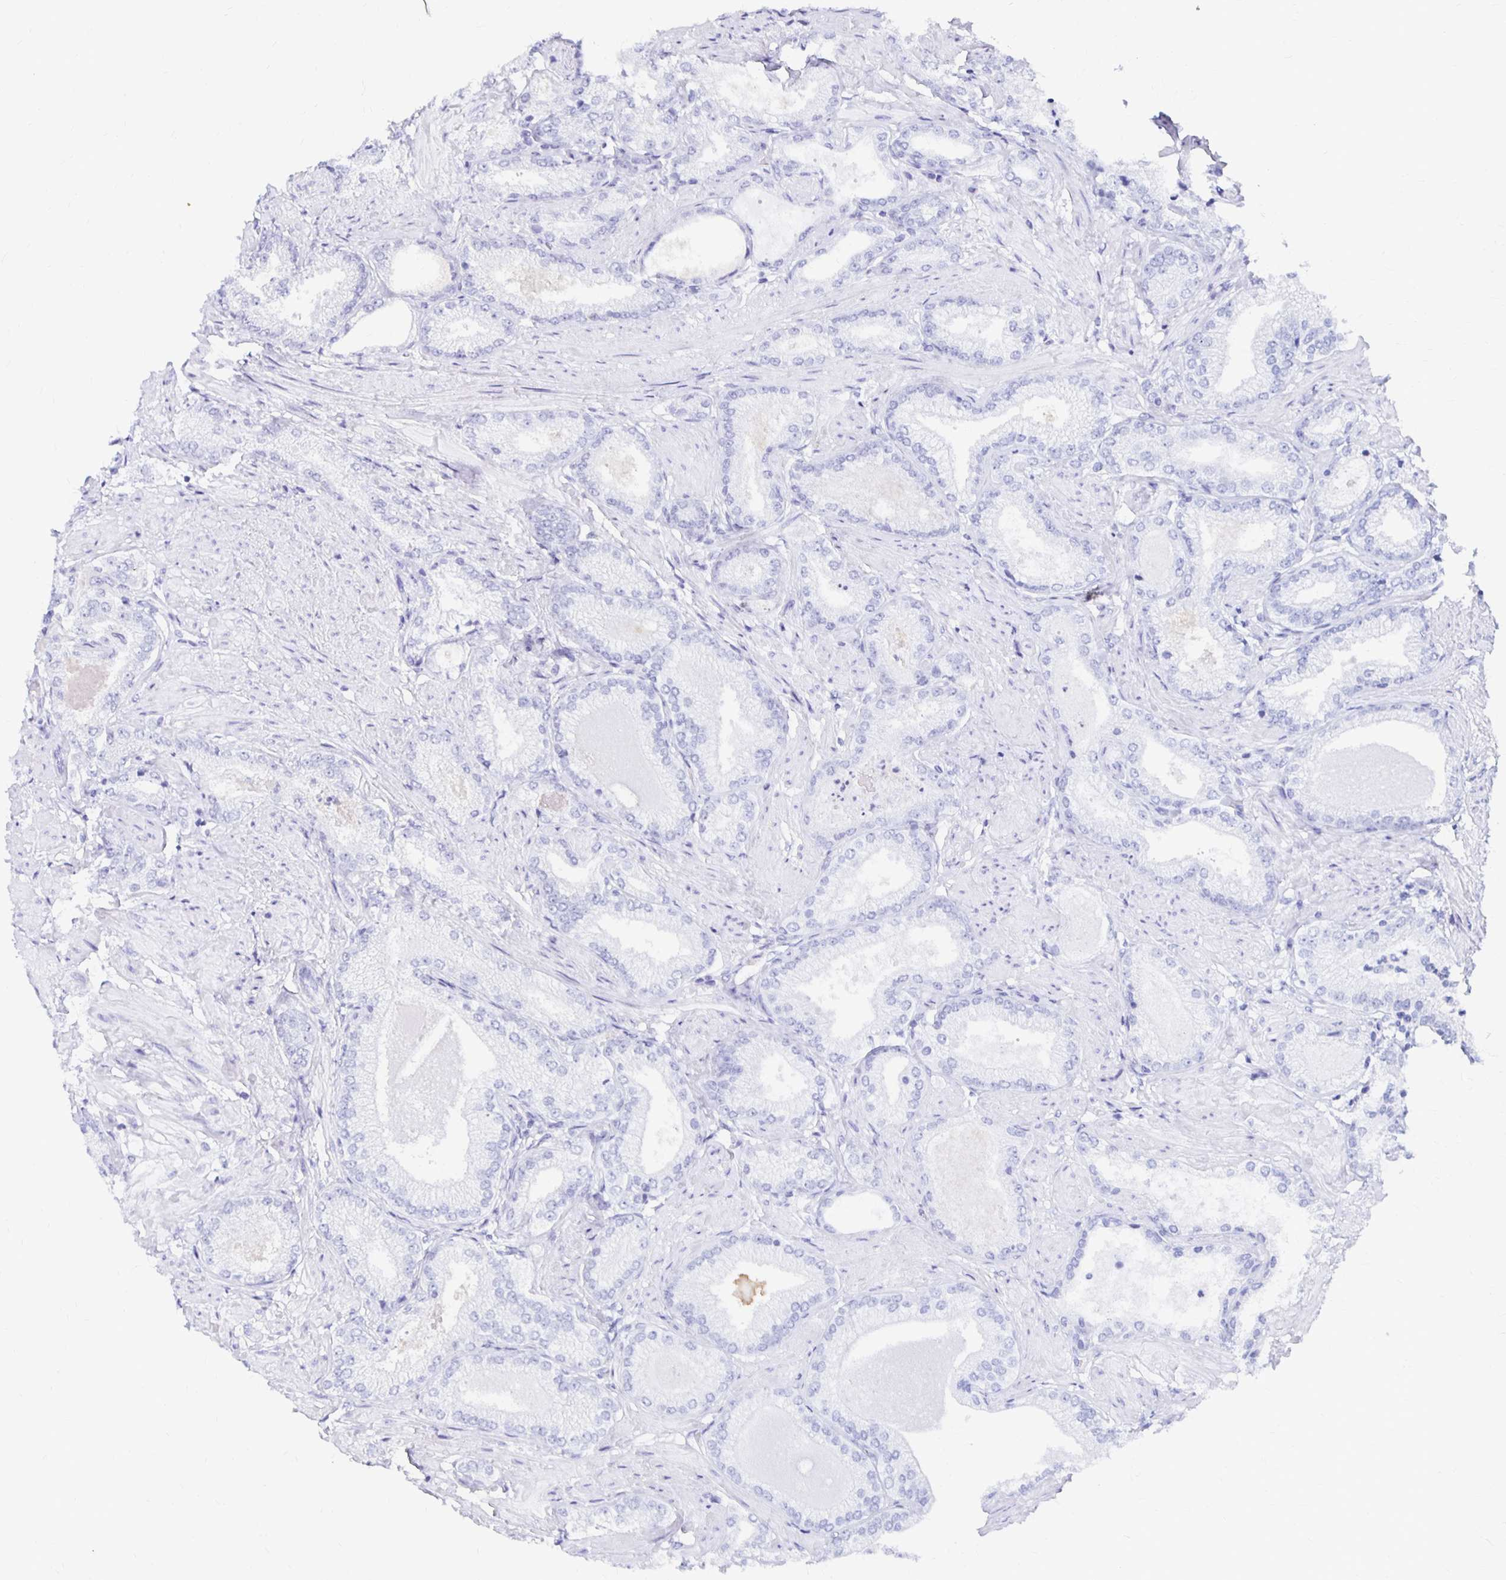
{"staining": {"intensity": "negative", "quantity": "none", "location": "none"}, "tissue": "prostate cancer", "cell_type": "Tumor cells", "image_type": "cancer", "snomed": [{"axis": "morphology", "description": "Adenocarcinoma, High grade"}, {"axis": "topography", "description": "Prostate and seminal vesicle, NOS"}], "caption": "This is an immunohistochemistry micrograph of human prostate high-grade adenocarcinoma. There is no staining in tumor cells.", "gene": "SYT2", "patient": {"sex": "male", "age": 61}}